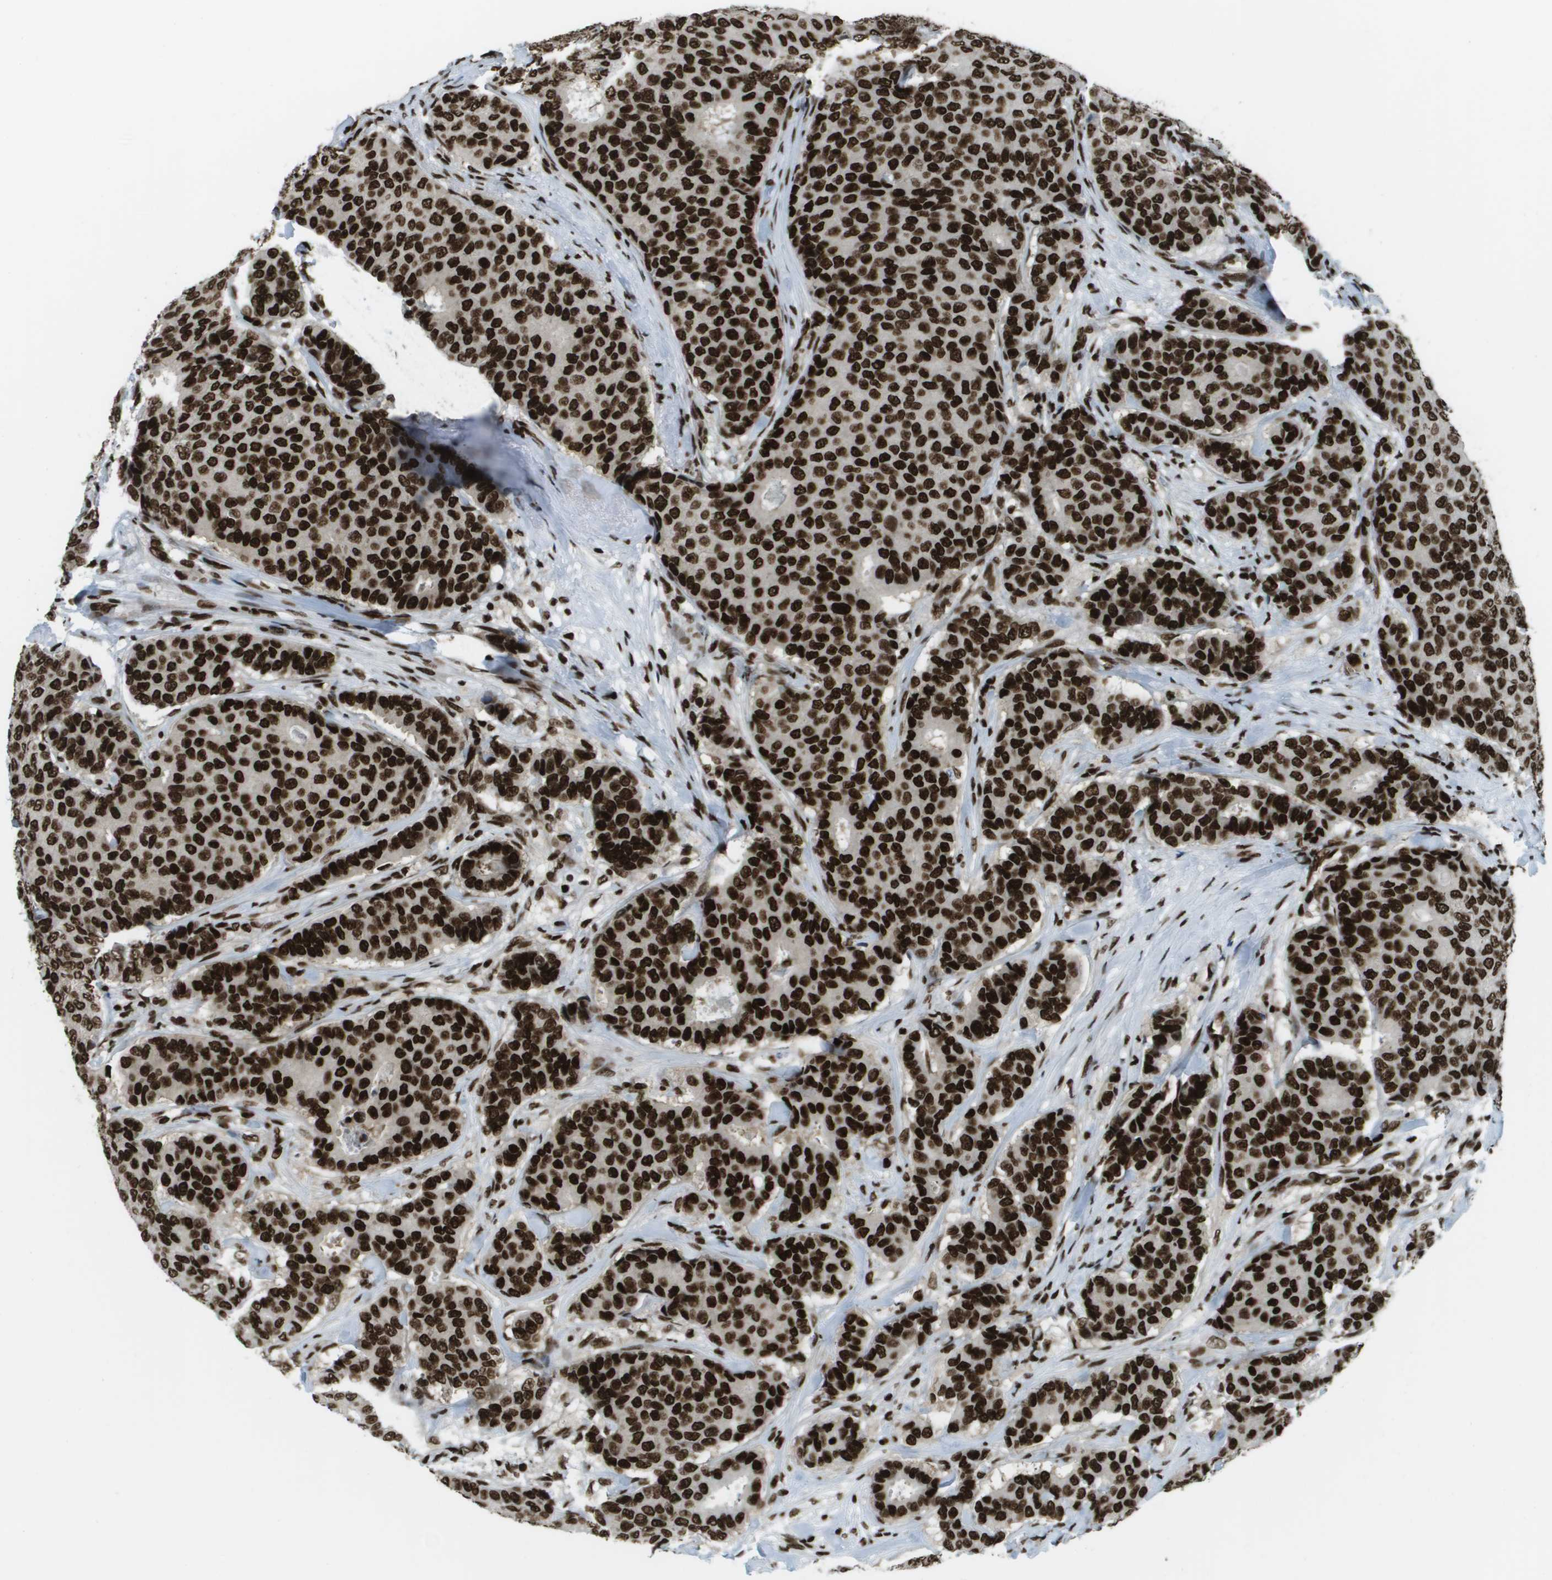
{"staining": {"intensity": "strong", "quantity": ">75%", "location": "nuclear"}, "tissue": "breast cancer", "cell_type": "Tumor cells", "image_type": "cancer", "snomed": [{"axis": "morphology", "description": "Duct carcinoma"}, {"axis": "topography", "description": "Breast"}], "caption": "IHC (DAB (3,3'-diaminobenzidine)) staining of human breast intraductal carcinoma demonstrates strong nuclear protein staining in about >75% of tumor cells.", "gene": "GLYR1", "patient": {"sex": "female", "age": 75}}